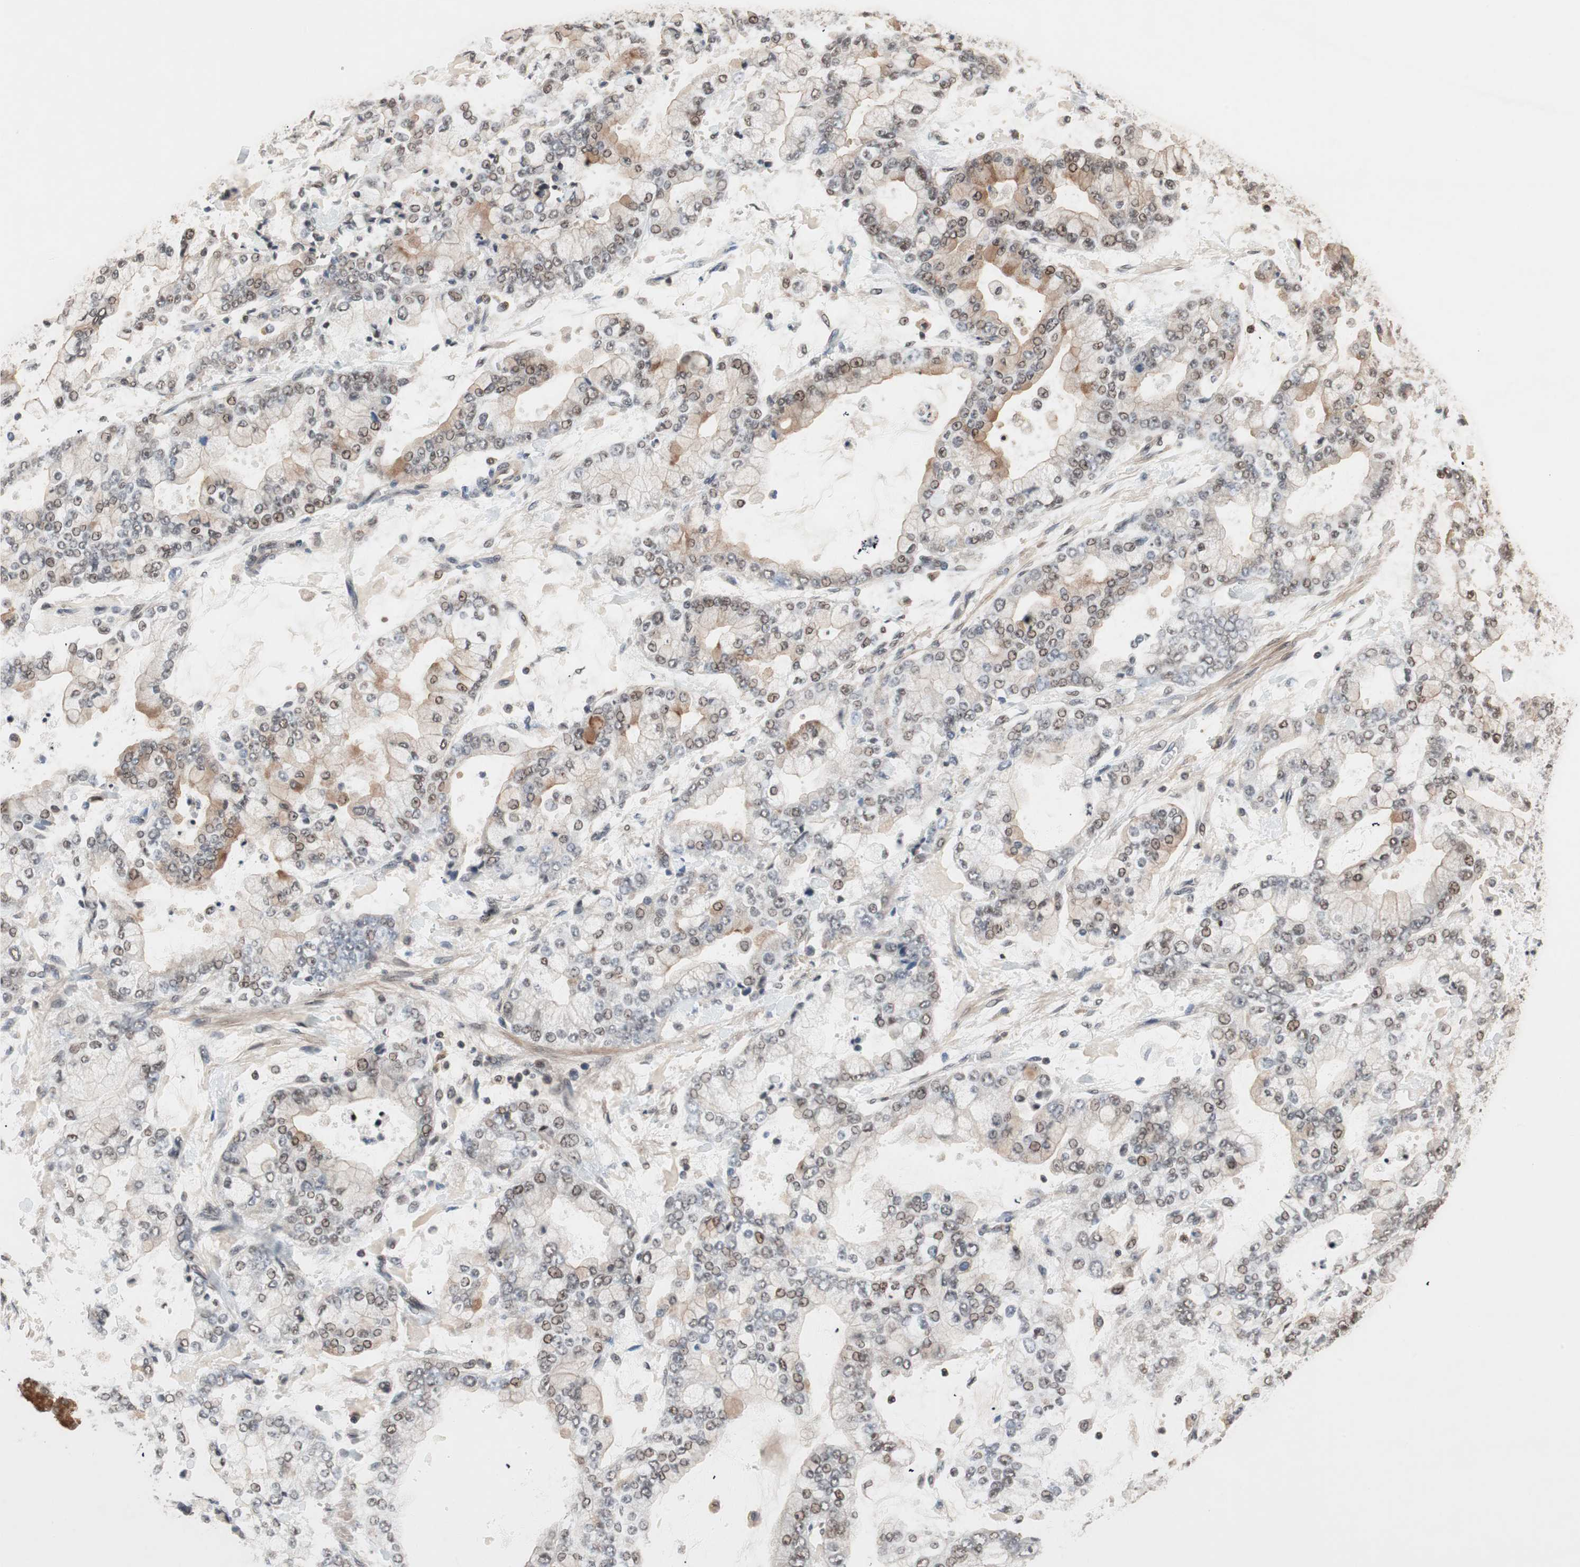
{"staining": {"intensity": "moderate", "quantity": ">75%", "location": "cytoplasmic/membranous,nuclear"}, "tissue": "stomach cancer", "cell_type": "Tumor cells", "image_type": "cancer", "snomed": [{"axis": "morphology", "description": "Adenocarcinoma, NOS"}, {"axis": "topography", "description": "Stomach"}], "caption": "Stomach cancer stained with a brown dye shows moderate cytoplasmic/membranous and nuclear positive expression in about >75% of tumor cells.", "gene": "GART", "patient": {"sex": "male", "age": 76}}